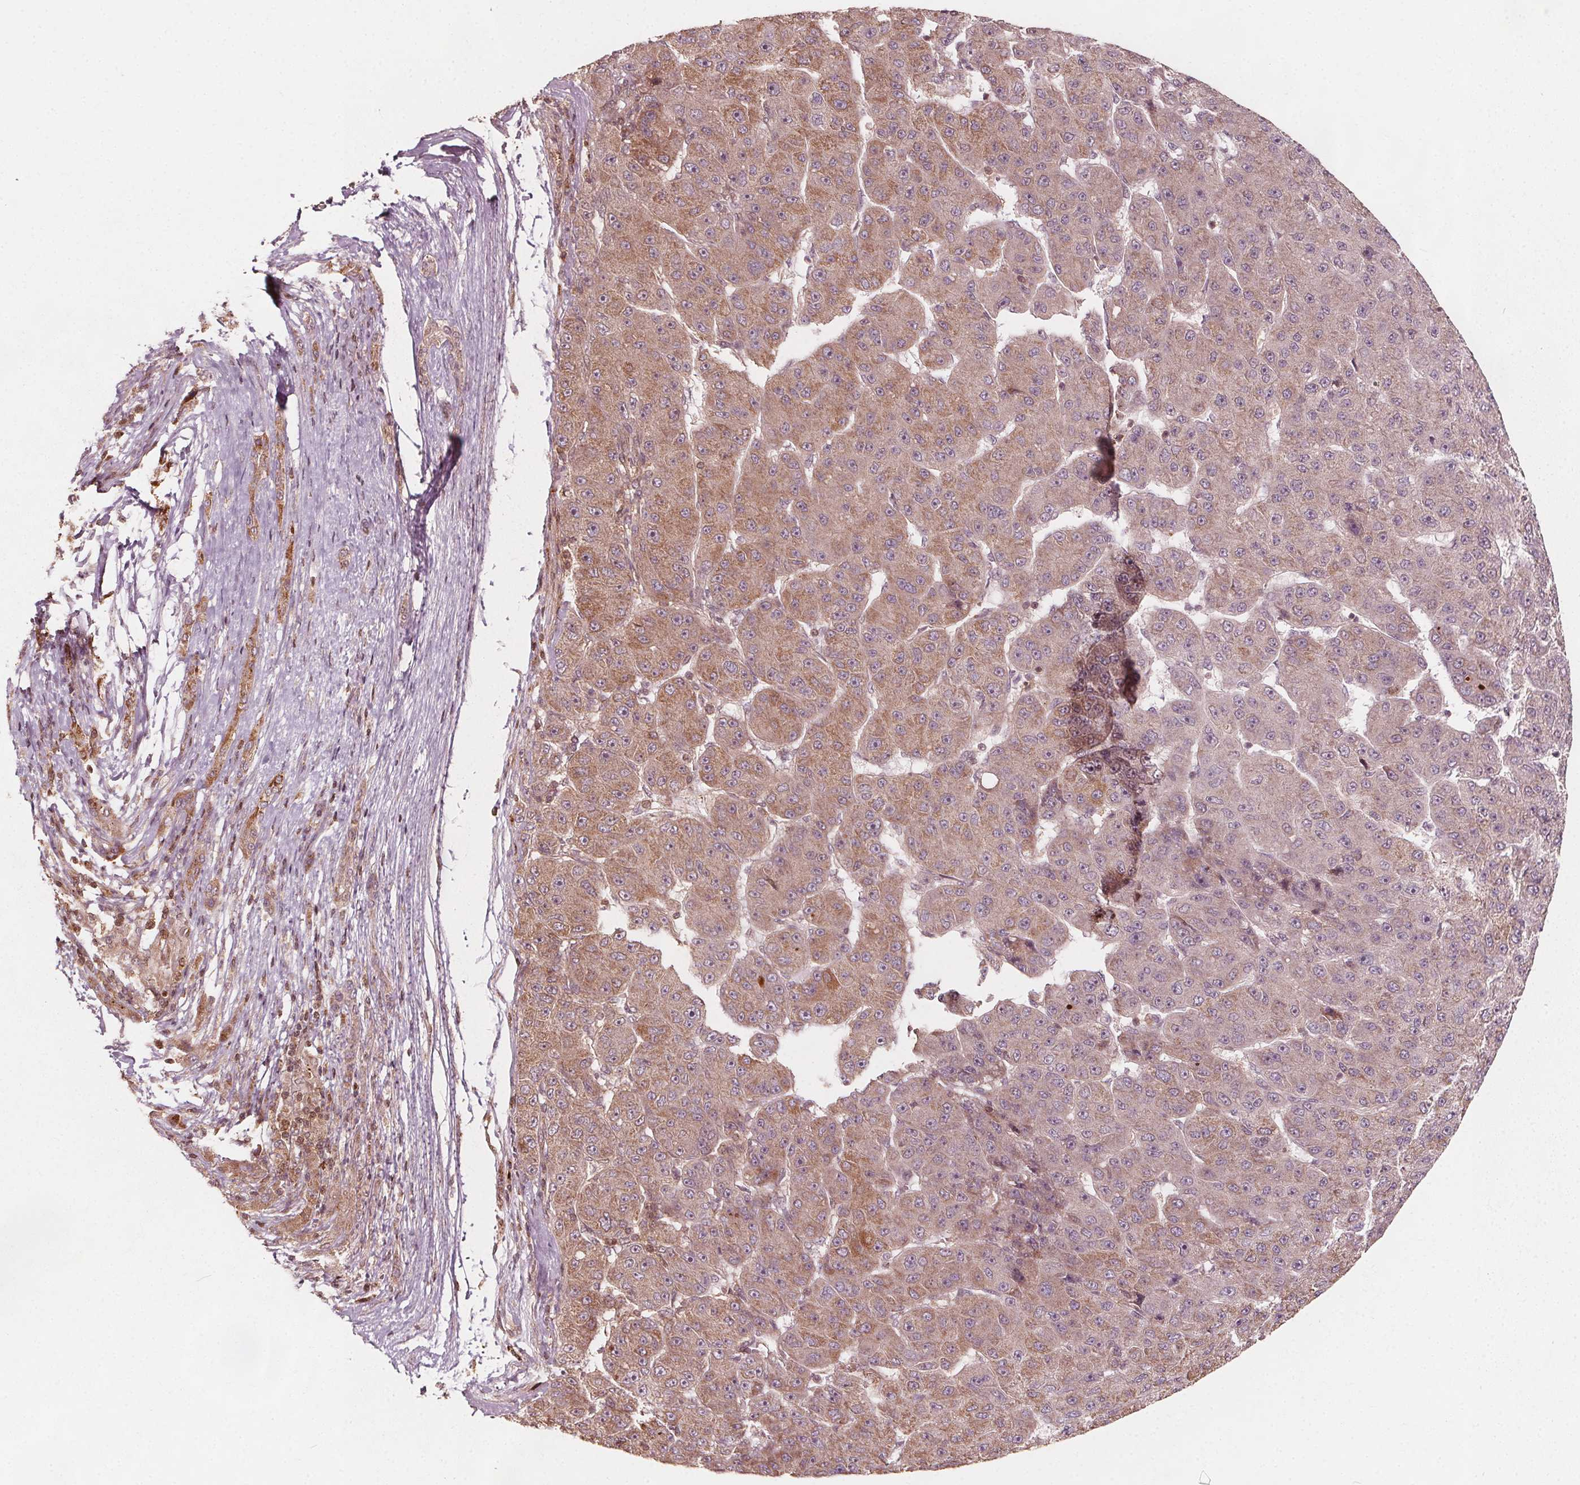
{"staining": {"intensity": "moderate", "quantity": ">75%", "location": "cytoplasmic/membranous"}, "tissue": "liver cancer", "cell_type": "Tumor cells", "image_type": "cancer", "snomed": [{"axis": "morphology", "description": "Carcinoma, Hepatocellular, NOS"}, {"axis": "topography", "description": "Liver"}], "caption": "IHC micrograph of hepatocellular carcinoma (liver) stained for a protein (brown), which reveals medium levels of moderate cytoplasmic/membranous expression in about >75% of tumor cells.", "gene": "AIP", "patient": {"sex": "male", "age": 67}}